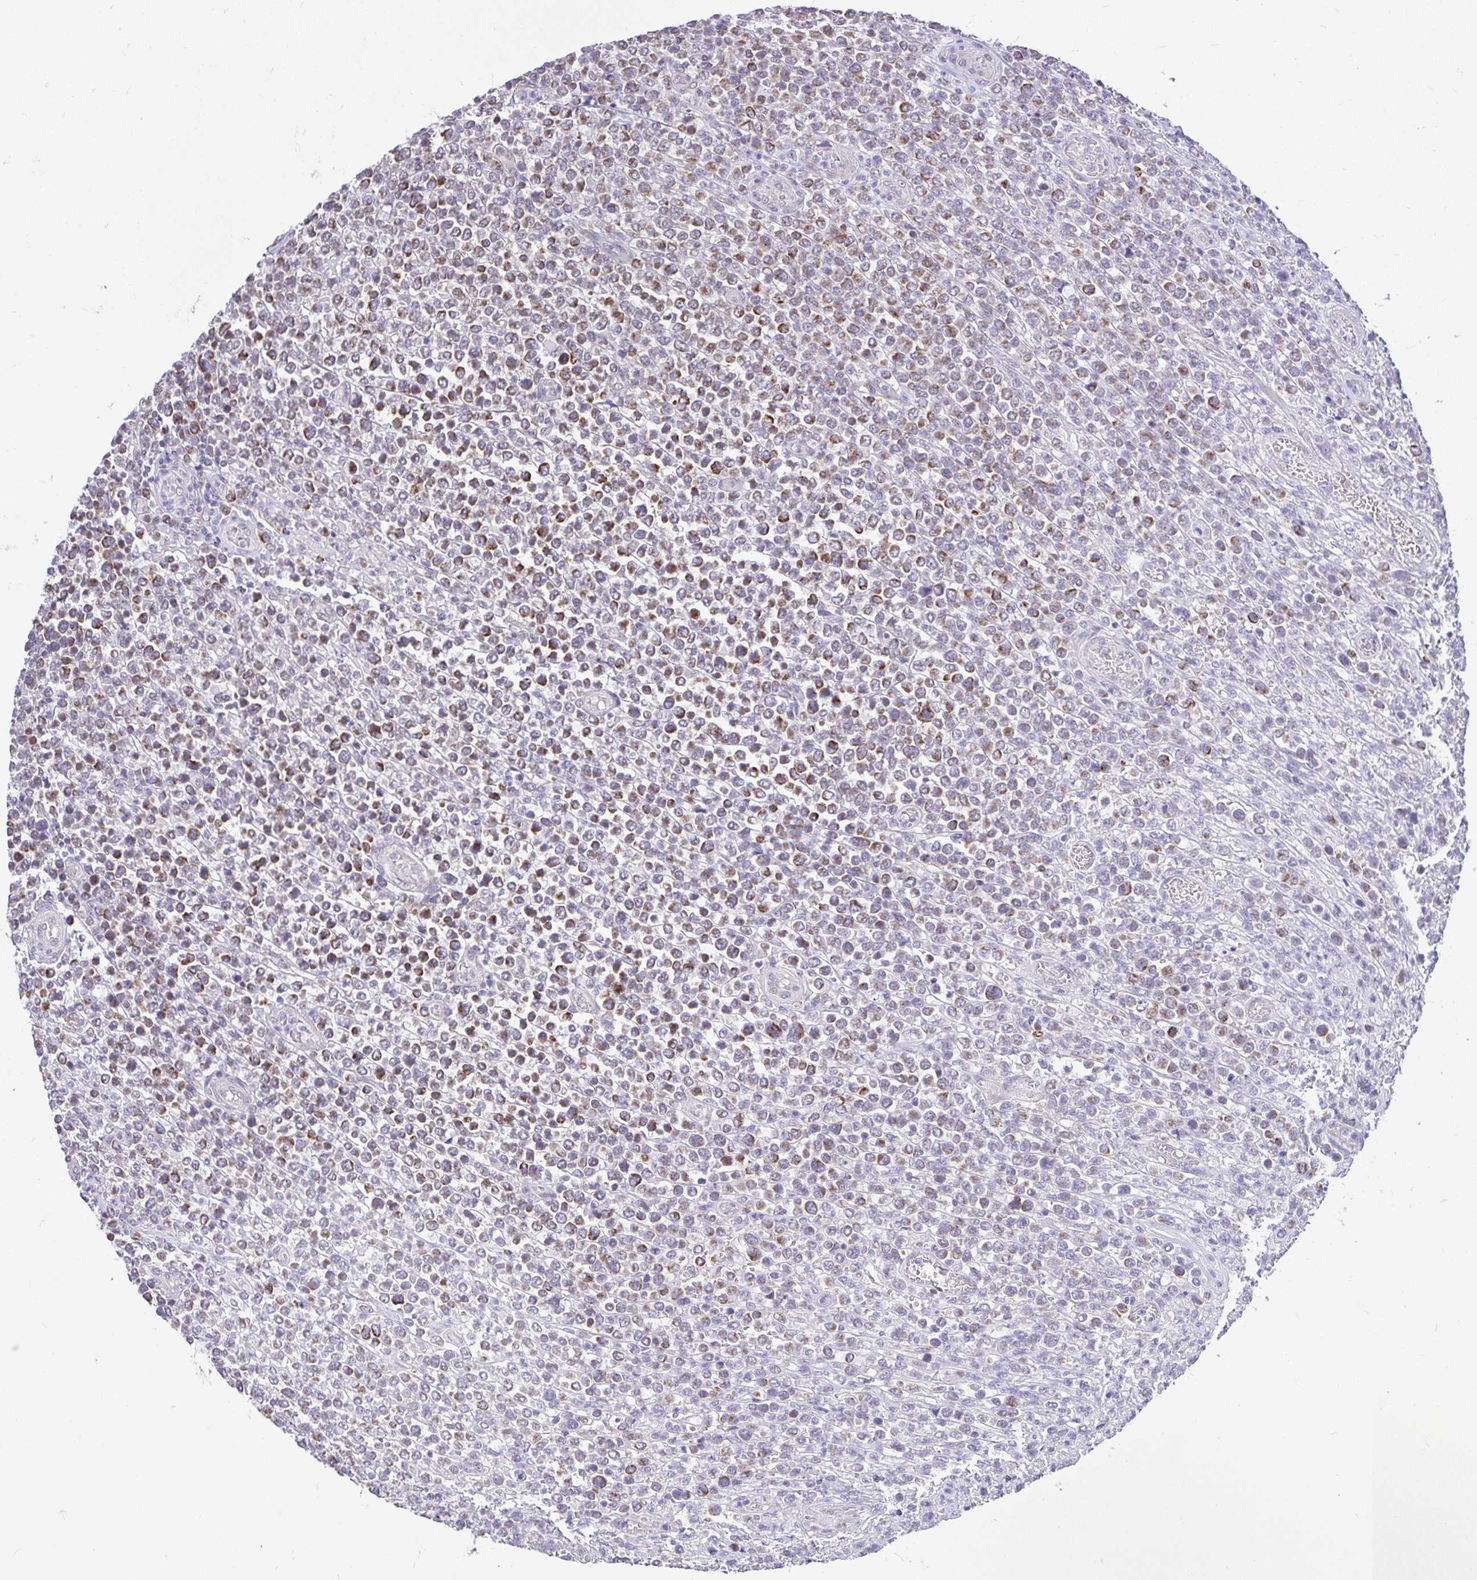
{"staining": {"intensity": "moderate", "quantity": "25%-75%", "location": "cytoplasmic/membranous"}, "tissue": "lymphoma", "cell_type": "Tumor cells", "image_type": "cancer", "snomed": [{"axis": "morphology", "description": "Malignant lymphoma, non-Hodgkin's type, High grade"}, {"axis": "topography", "description": "Soft tissue"}], "caption": "High-magnification brightfield microscopy of malignant lymphoma, non-Hodgkin's type (high-grade) stained with DAB (brown) and counterstained with hematoxylin (blue). tumor cells exhibit moderate cytoplasmic/membranous expression is present in about25%-75% of cells.", "gene": "PYCR2", "patient": {"sex": "female", "age": 56}}